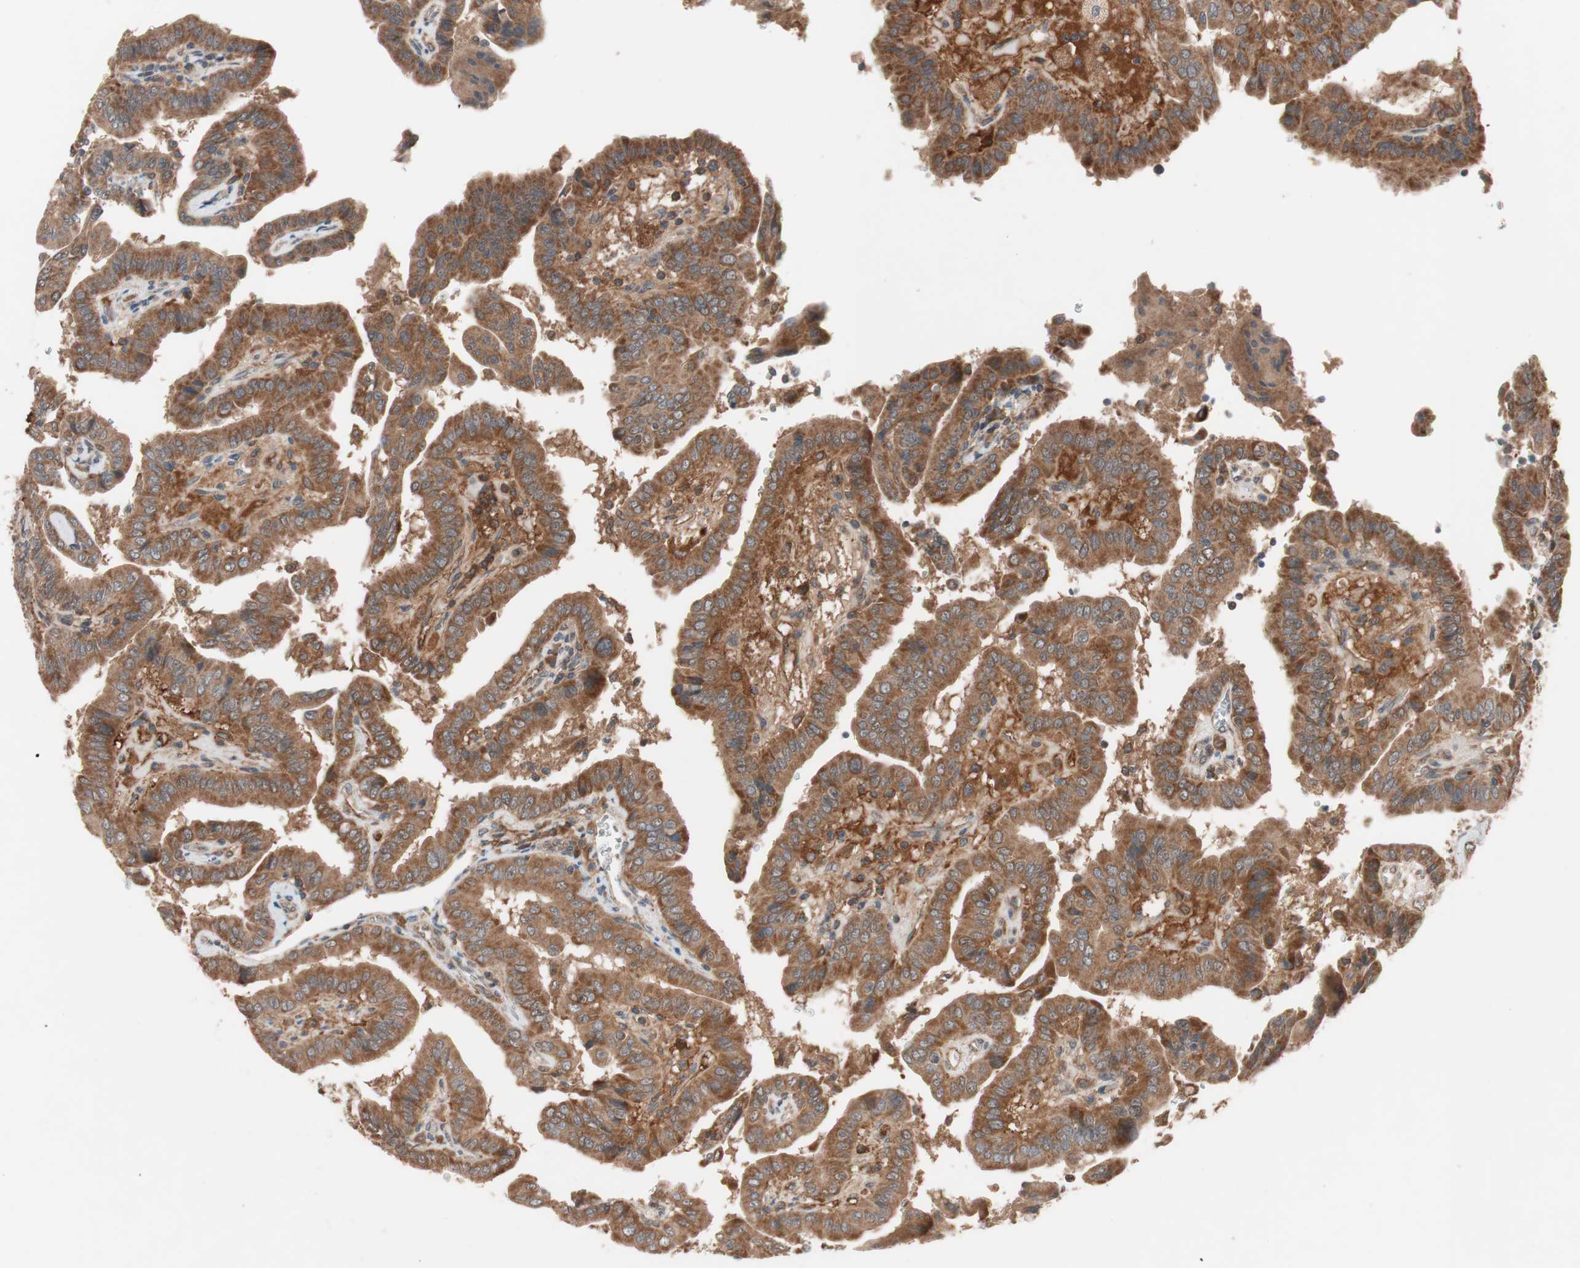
{"staining": {"intensity": "moderate", "quantity": ">75%", "location": "cytoplasmic/membranous"}, "tissue": "thyroid cancer", "cell_type": "Tumor cells", "image_type": "cancer", "snomed": [{"axis": "morphology", "description": "Papillary adenocarcinoma, NOS"}, {"axis": "topography", "description": "Thyroid gland"}], "caption": "Tumor cells demonstrate medium levels of moderate cytoplasmic/membranous staining in about >75% of cells in human thyroid cancer.", "gene": "HMBS", "patient": {"sex": "male", "age": 33}}